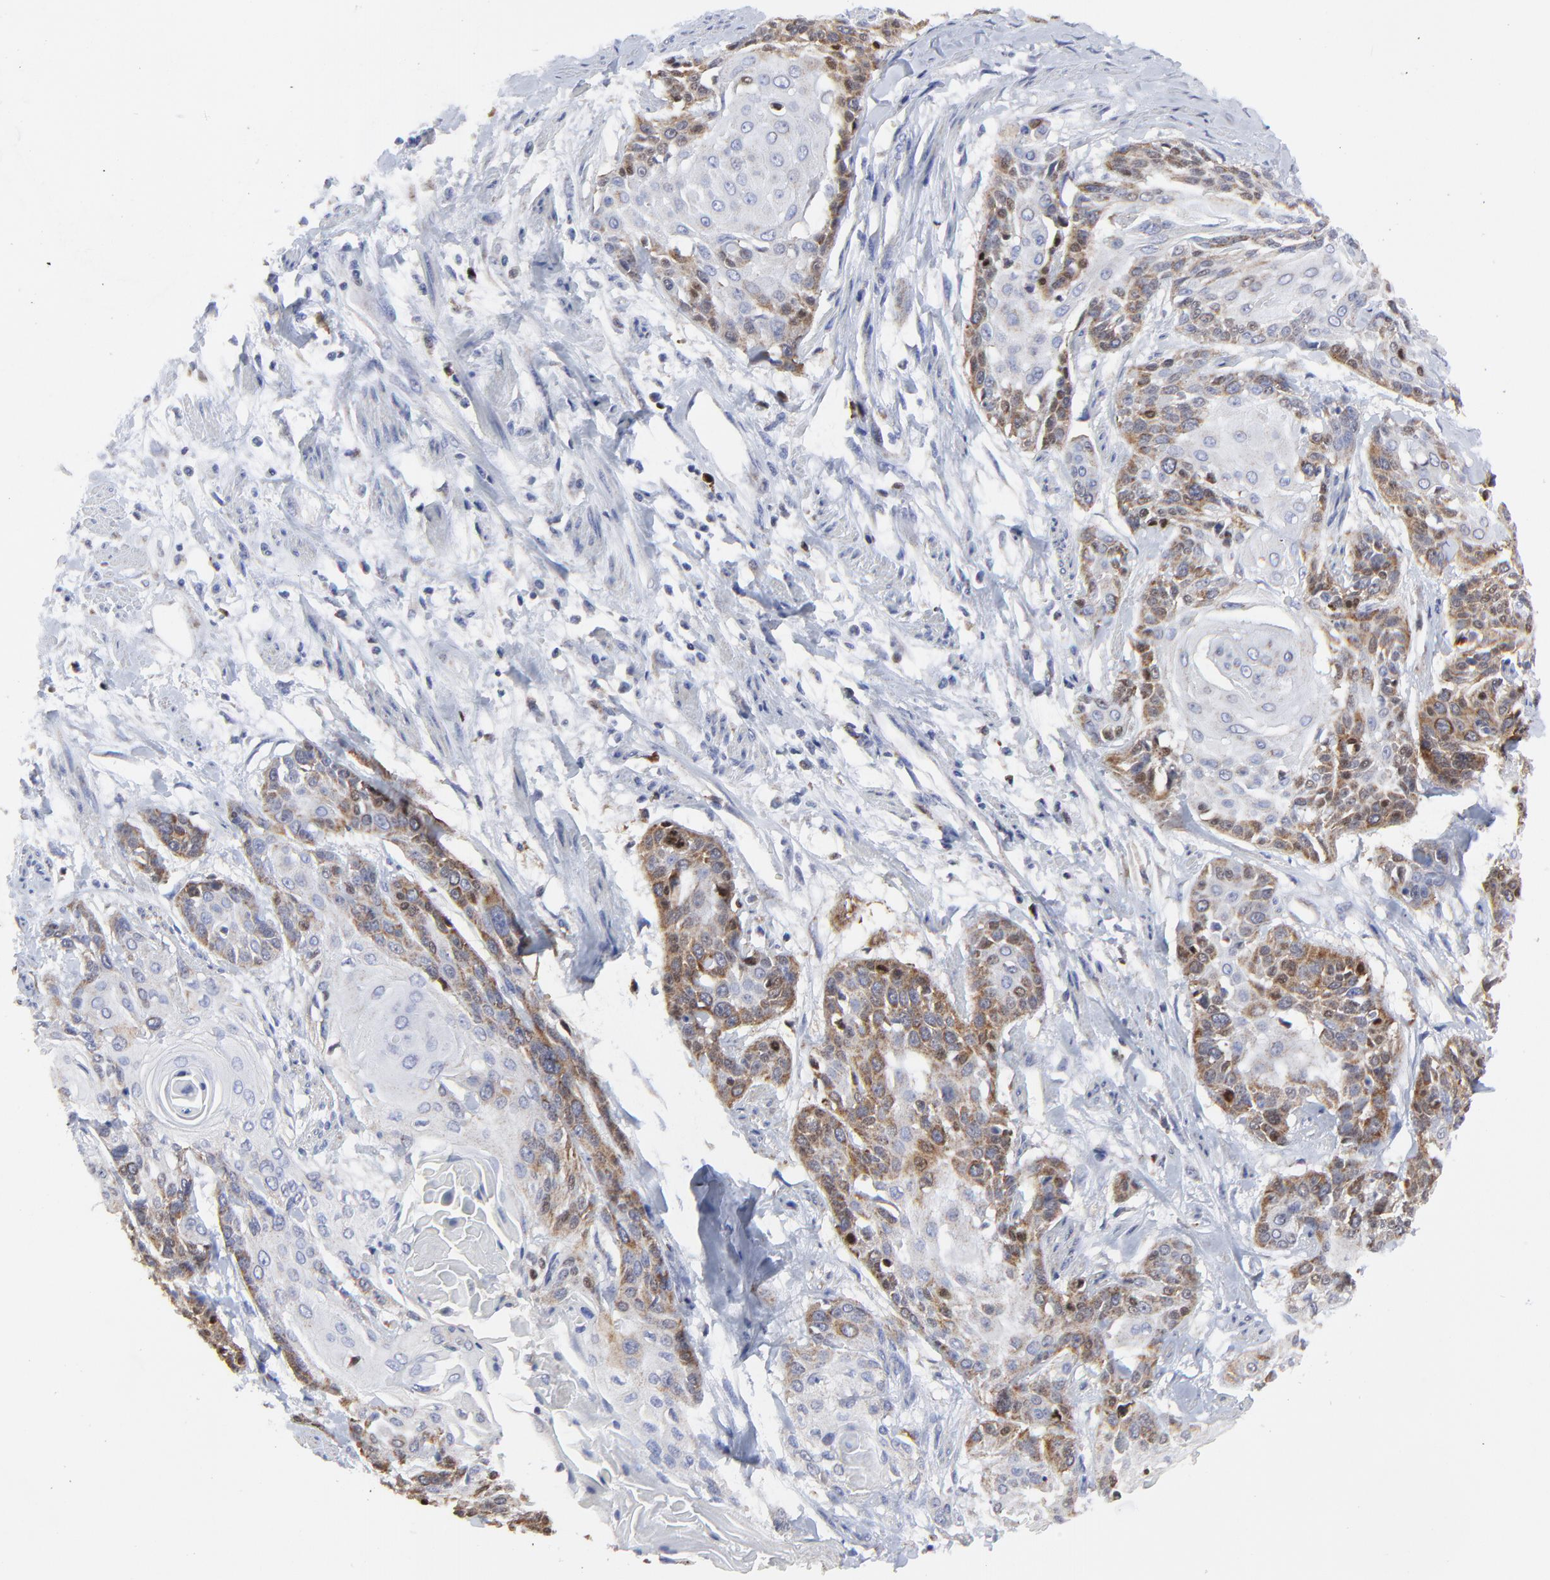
{"staining": {"intensity": "moderate", "quantity": "25%-75%", "location": "cytoplasmic/membranous"}, "tissue": "cervical cancer", "cell_type": "Tumor cells", "image_type": "cancer", "snomed": [{"axis": "morphology", "description": "Squamous cell carcinoma, NOS"}, {"axis": "topography", "description": "Cervix"}], "caption": "A brown stain highlights moderate cytoplasmic/membranous staining of a protein in cervical cancer (squamous cell carcinoma) tumor cells.", "gene": "NCAPH", "patient": {"sex": "female", "age": 57}}